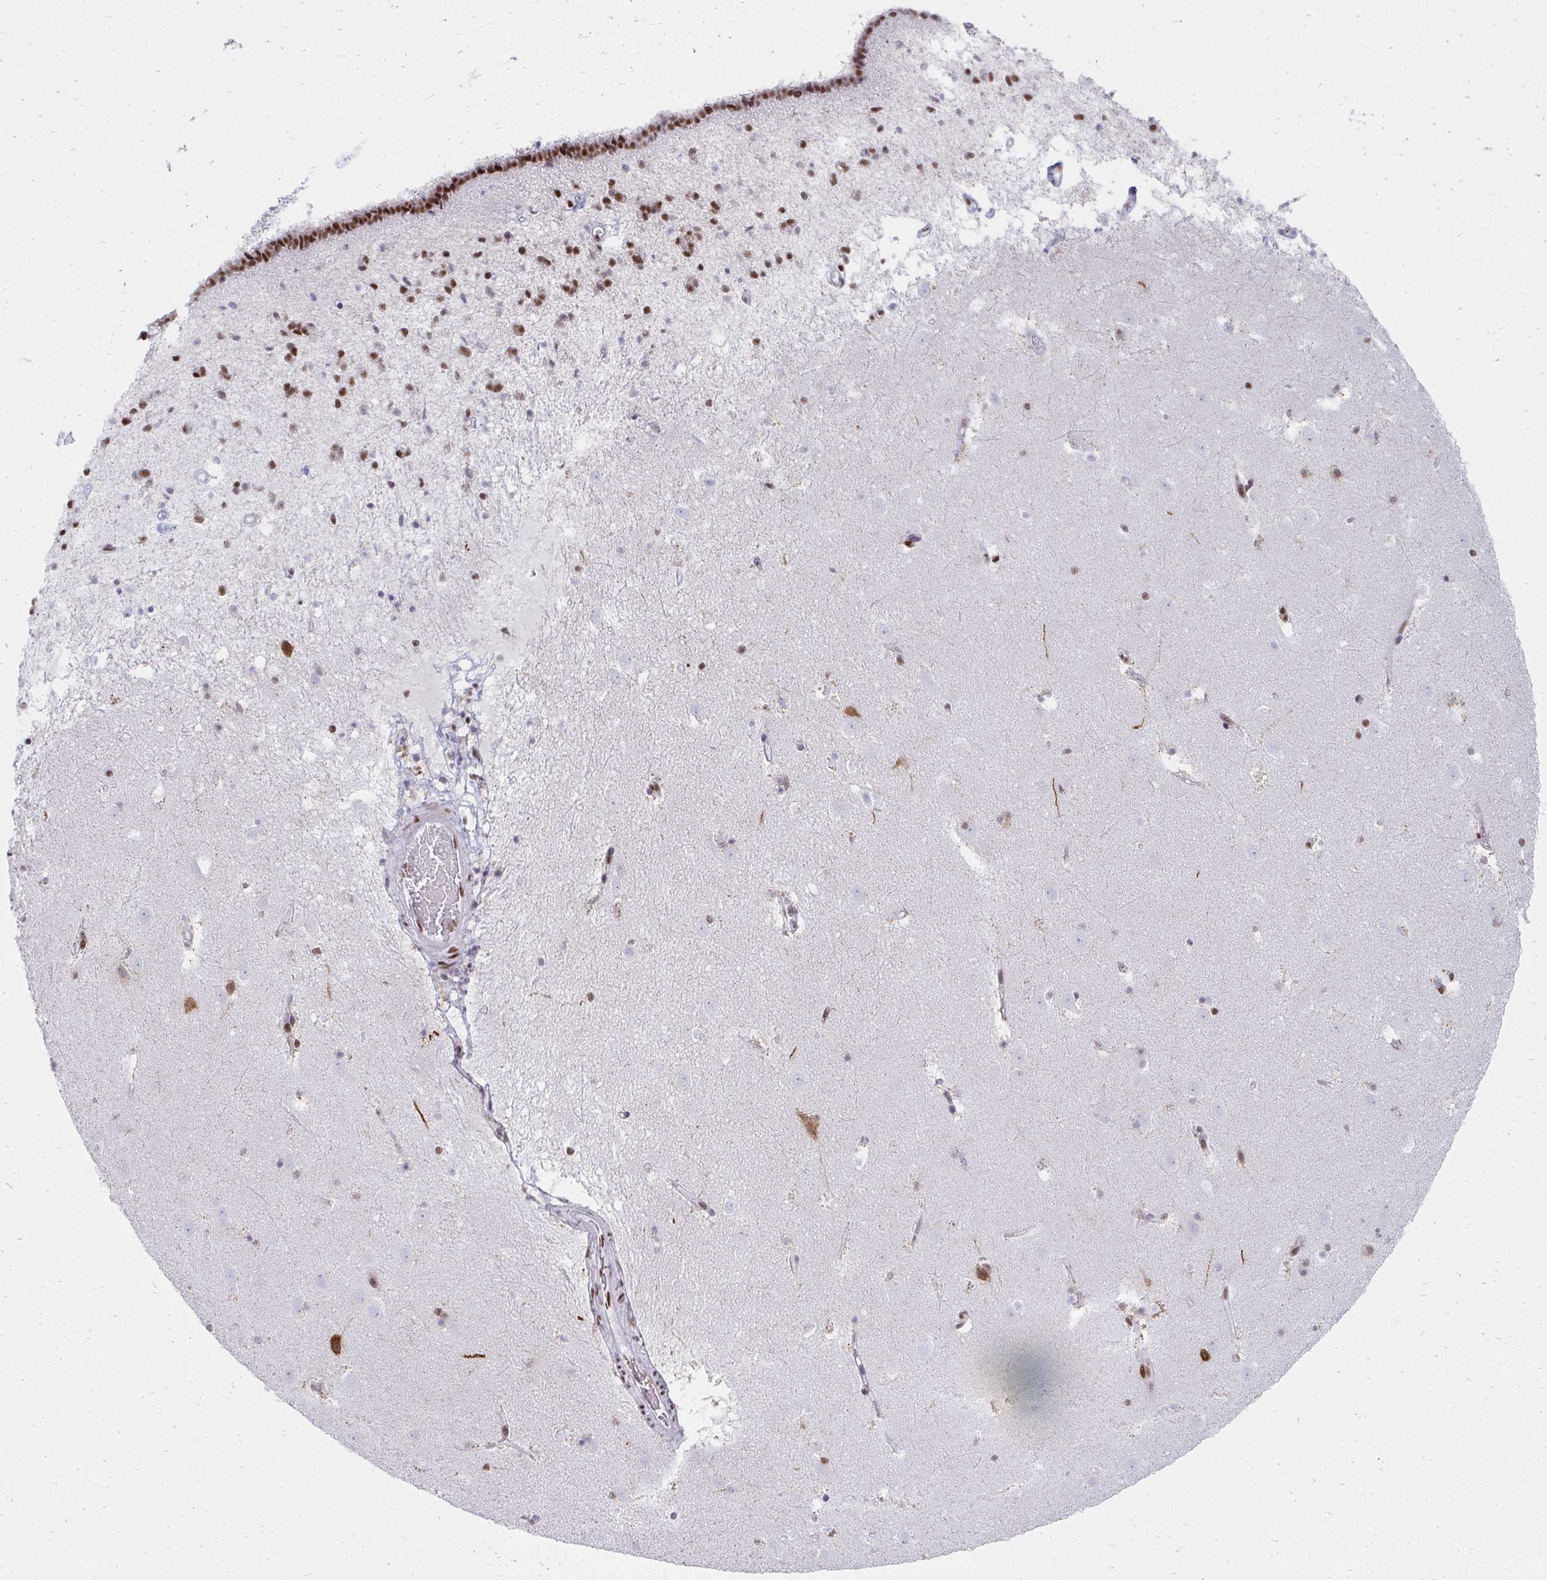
{"staining": {"intensity": "strong", "quantity": "<25%", "location": "nuclear"}, "tissue": "caudate", "cell_type": "Glial cells", "image_type": "normal", "snomed": [{"axis": "morphology", "description": "Normal tissue, NOS"}, {"axis": "topography", "description": "Lateral ventricle wall"}], "caption": "Caudate stained with a brown dye reveals strong nuclear positive staining in approximately <25% of glial cells.", "gene": "CREBBP", "patient": {"sex": "male", "age": 37}}